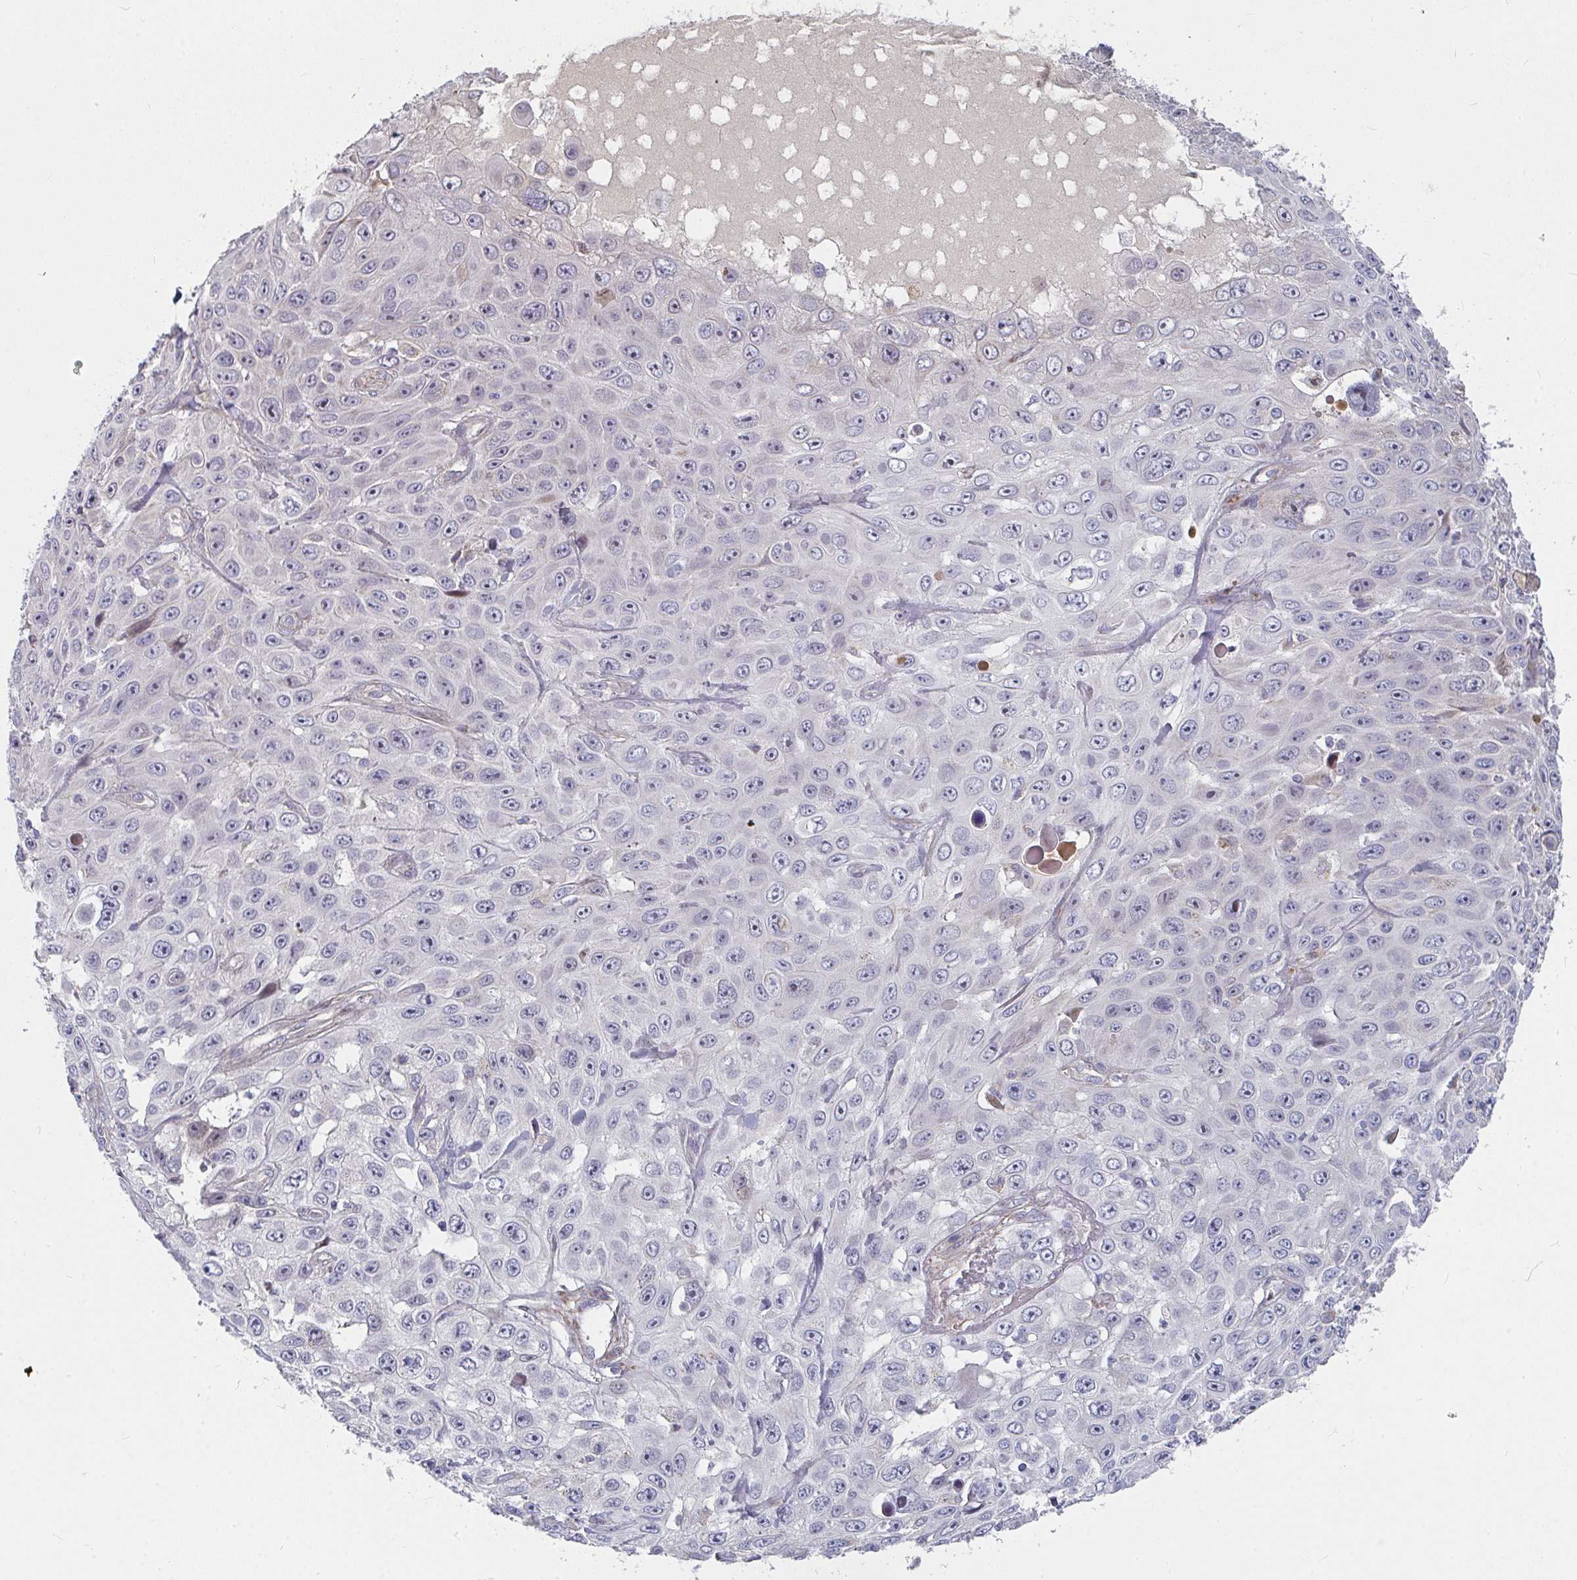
{"staining": {"intensity": "negative", "quantity": "none", "location": "none"}, "tissue": "skin cancer", "cell_type": "Tumor cells", "image_type": "cancer", "snomed": [{"axis": "morphology", "description": "Squamous cell carcinoma, NOS"}, {"axis": "topography", "description": "Skin"}], "caption": "High power microscopy micrograph of an IHC image of squamous cell carcinoma (skin), revealing no significant positivity in tumor cells.", "gene": "RHEBL1", "patient": {"sex": "male", "age": 82}}